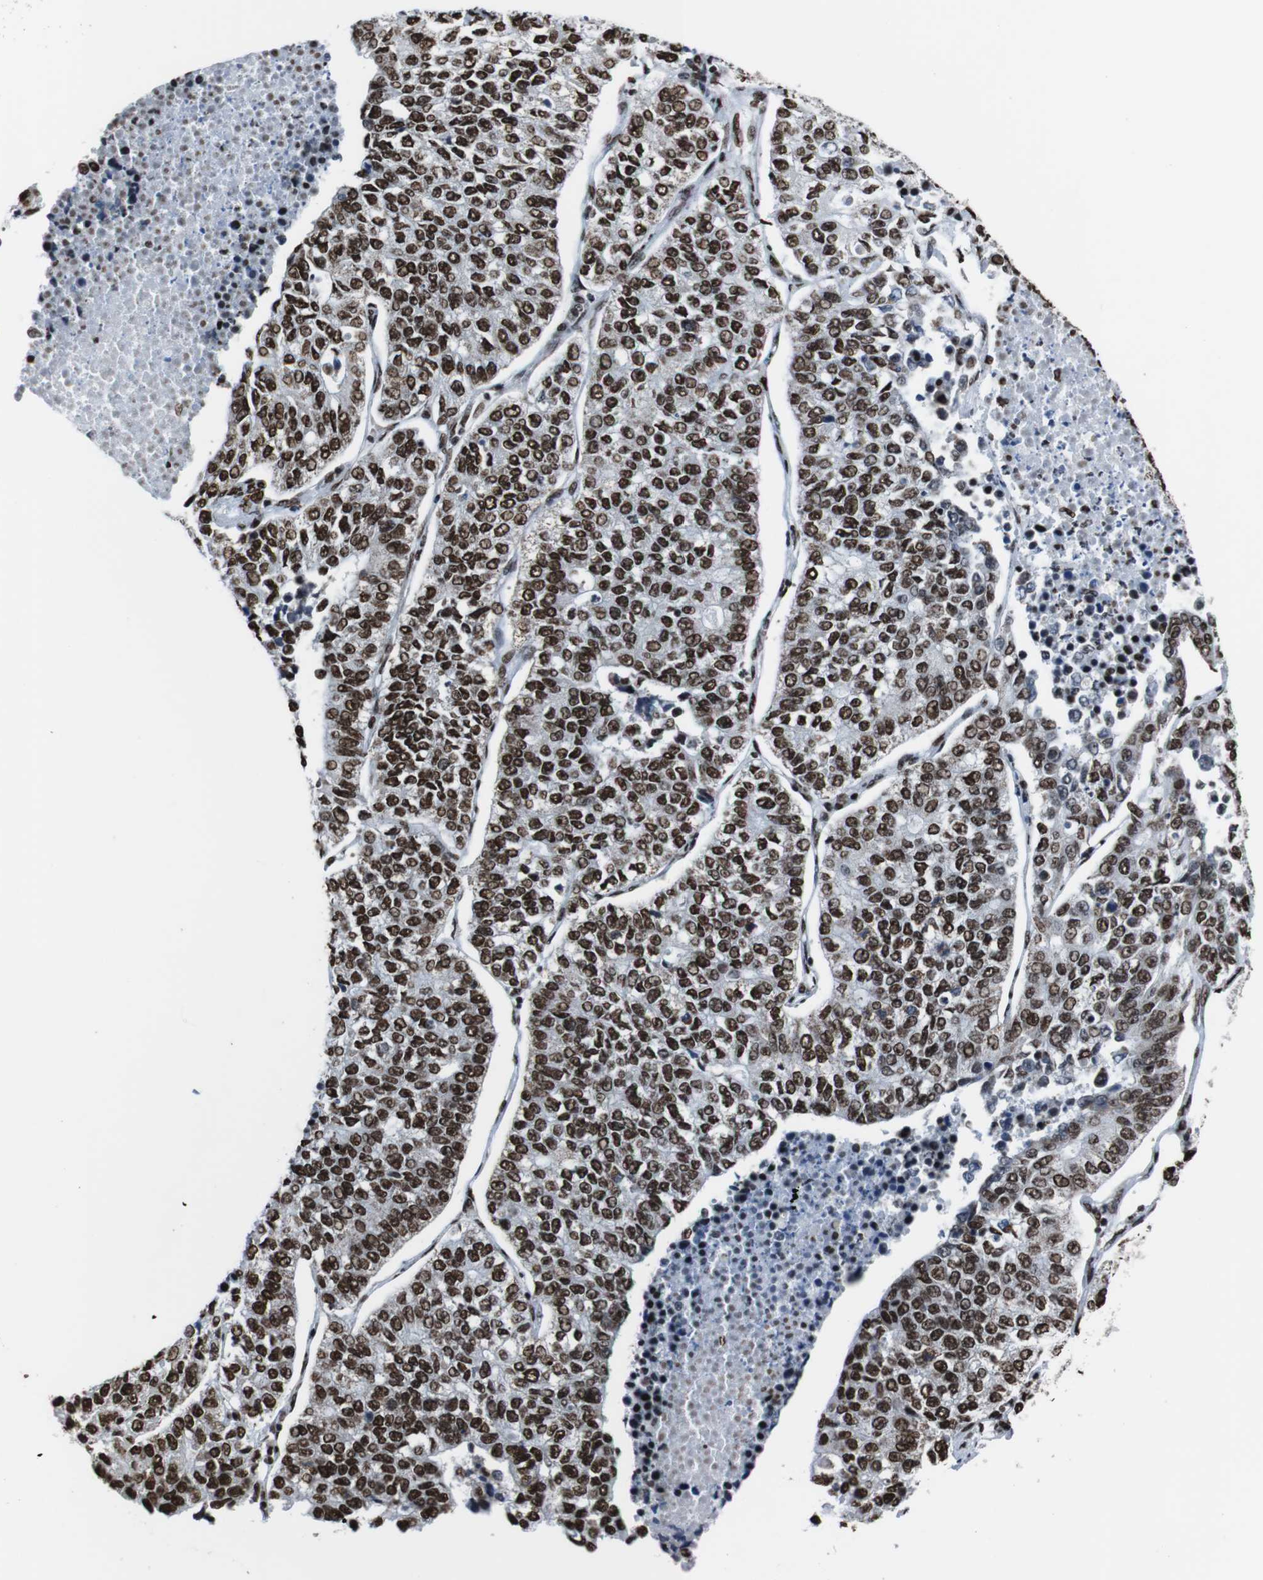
{"staining": {"intensity": "strong", "quantity": ">75%", "location": "nuclear"}, "tissue": "lung cancer", "cell_type": "Tumor cells", "image_type": "cancer", "snomed": [{"axis": "morphology", "description": "Adenocarcinoma, NOS"}, {"axis": "topography", "description": "Lung"}], "caption": "Immunohistochemistry staining of adenocarcinoma (lung), which displays high levels of strong nuclear staining in approximately >75% of tumor cells indicating strong nuclear protein expression. The staining was performed using DAB (3,3'-diaminobenzidine) (brown) for protein detection and nuclei were counterstained in hematoxylin (blue).", "gene": "ROMO1", "patient": {"sex": "male", "age": 49}}